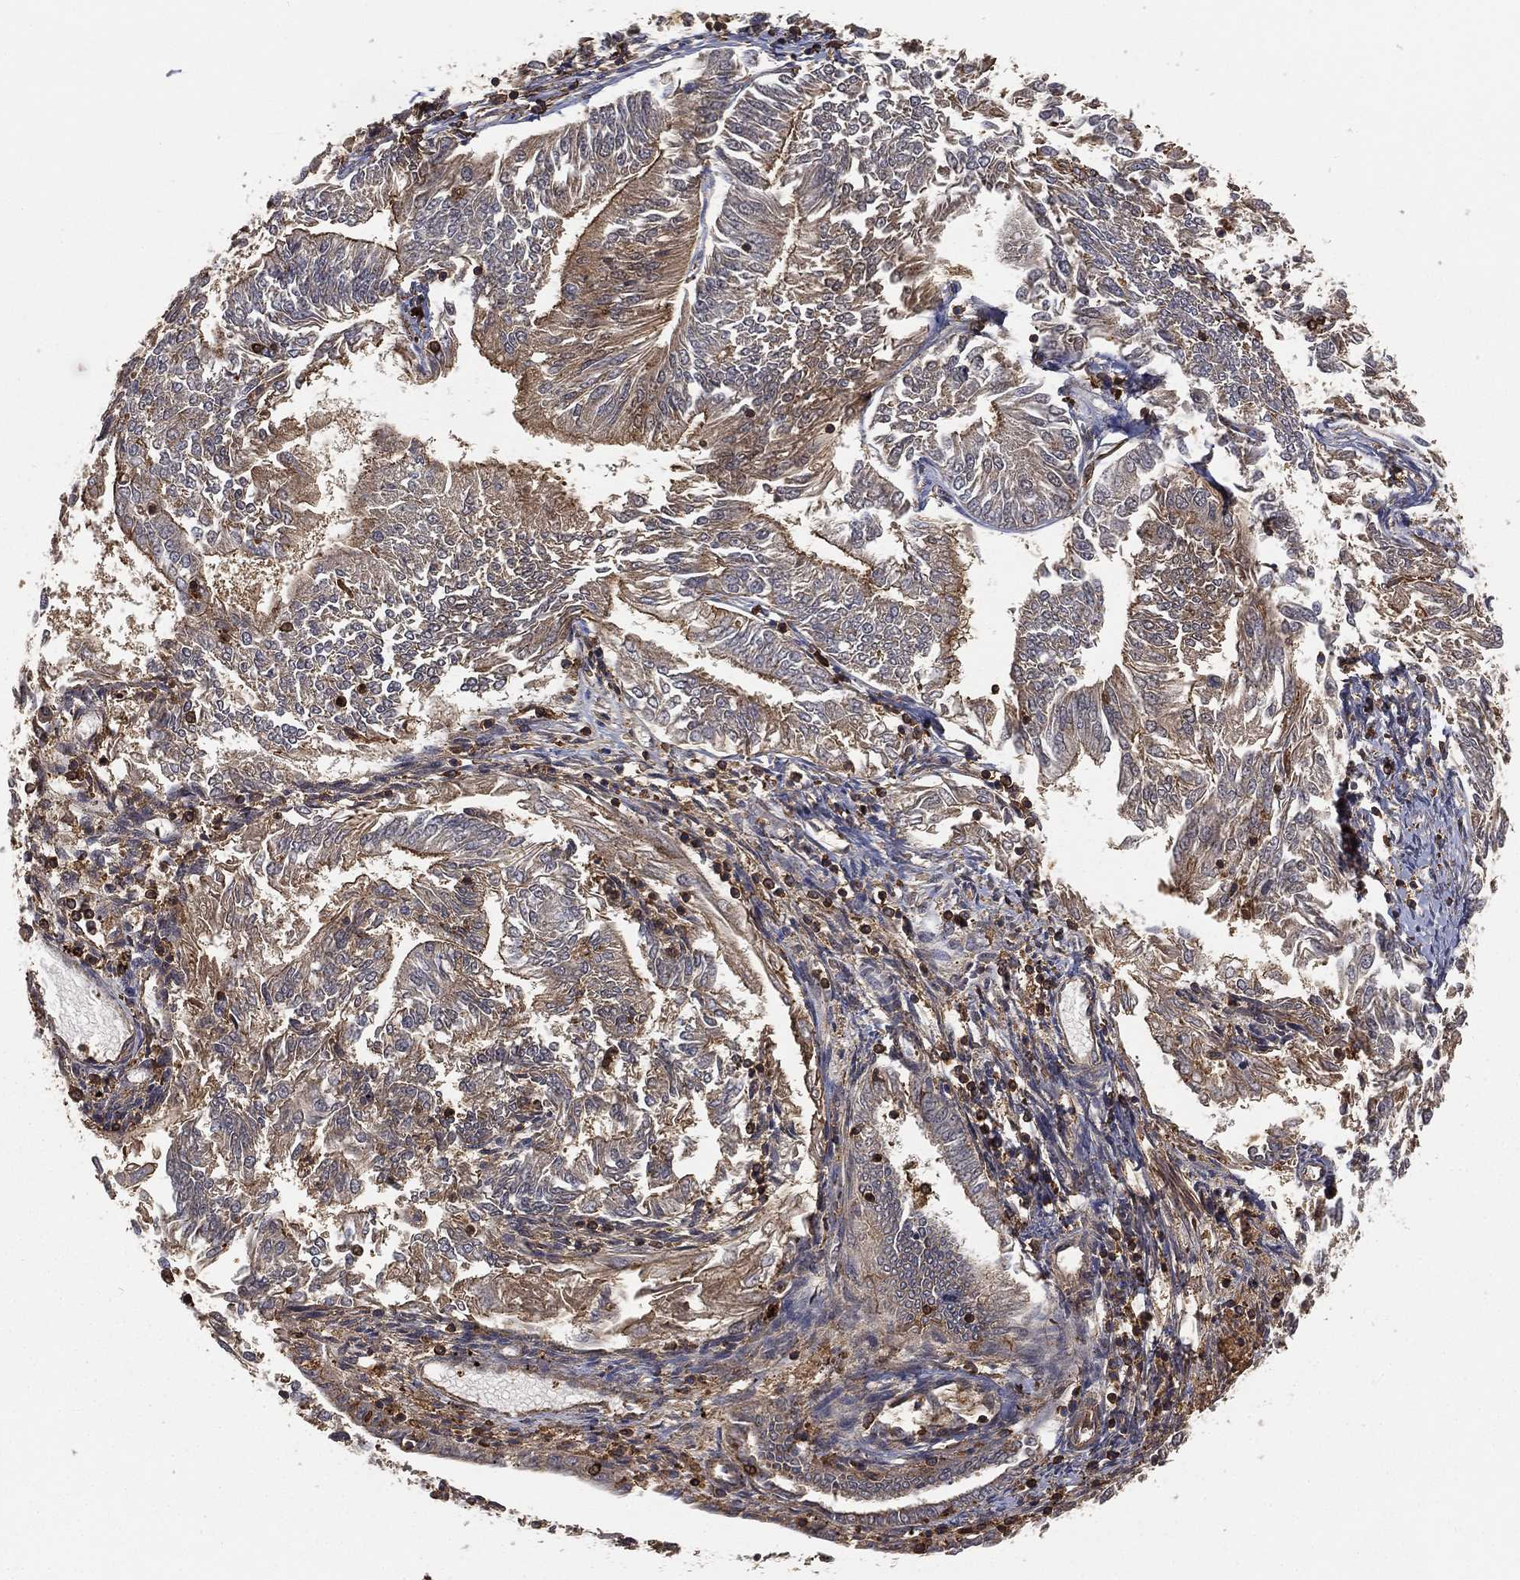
{"staining": {"intensity": "weak", "quantity": "<25%", "location": "cytoplasmic/membranous"}, "tissue": "endometrial cancer", "cell_type": "Tumor cells", "image_type": "cancer", "snomed": [{"axis": "morphology", "description": "Adenocarcinoma, NOS"}, {"axis": "topography", "description": "Endometrium"}], "caption": "DAB (3,3'-diaminobenzidine) immunohistochemical staining of endometrial adenocarcinoma shows no significant staining in tumor cells. Nuclei are stained in blue.", "gene": "CRYL1", "patient": {"sex": "female", "age": 58}}